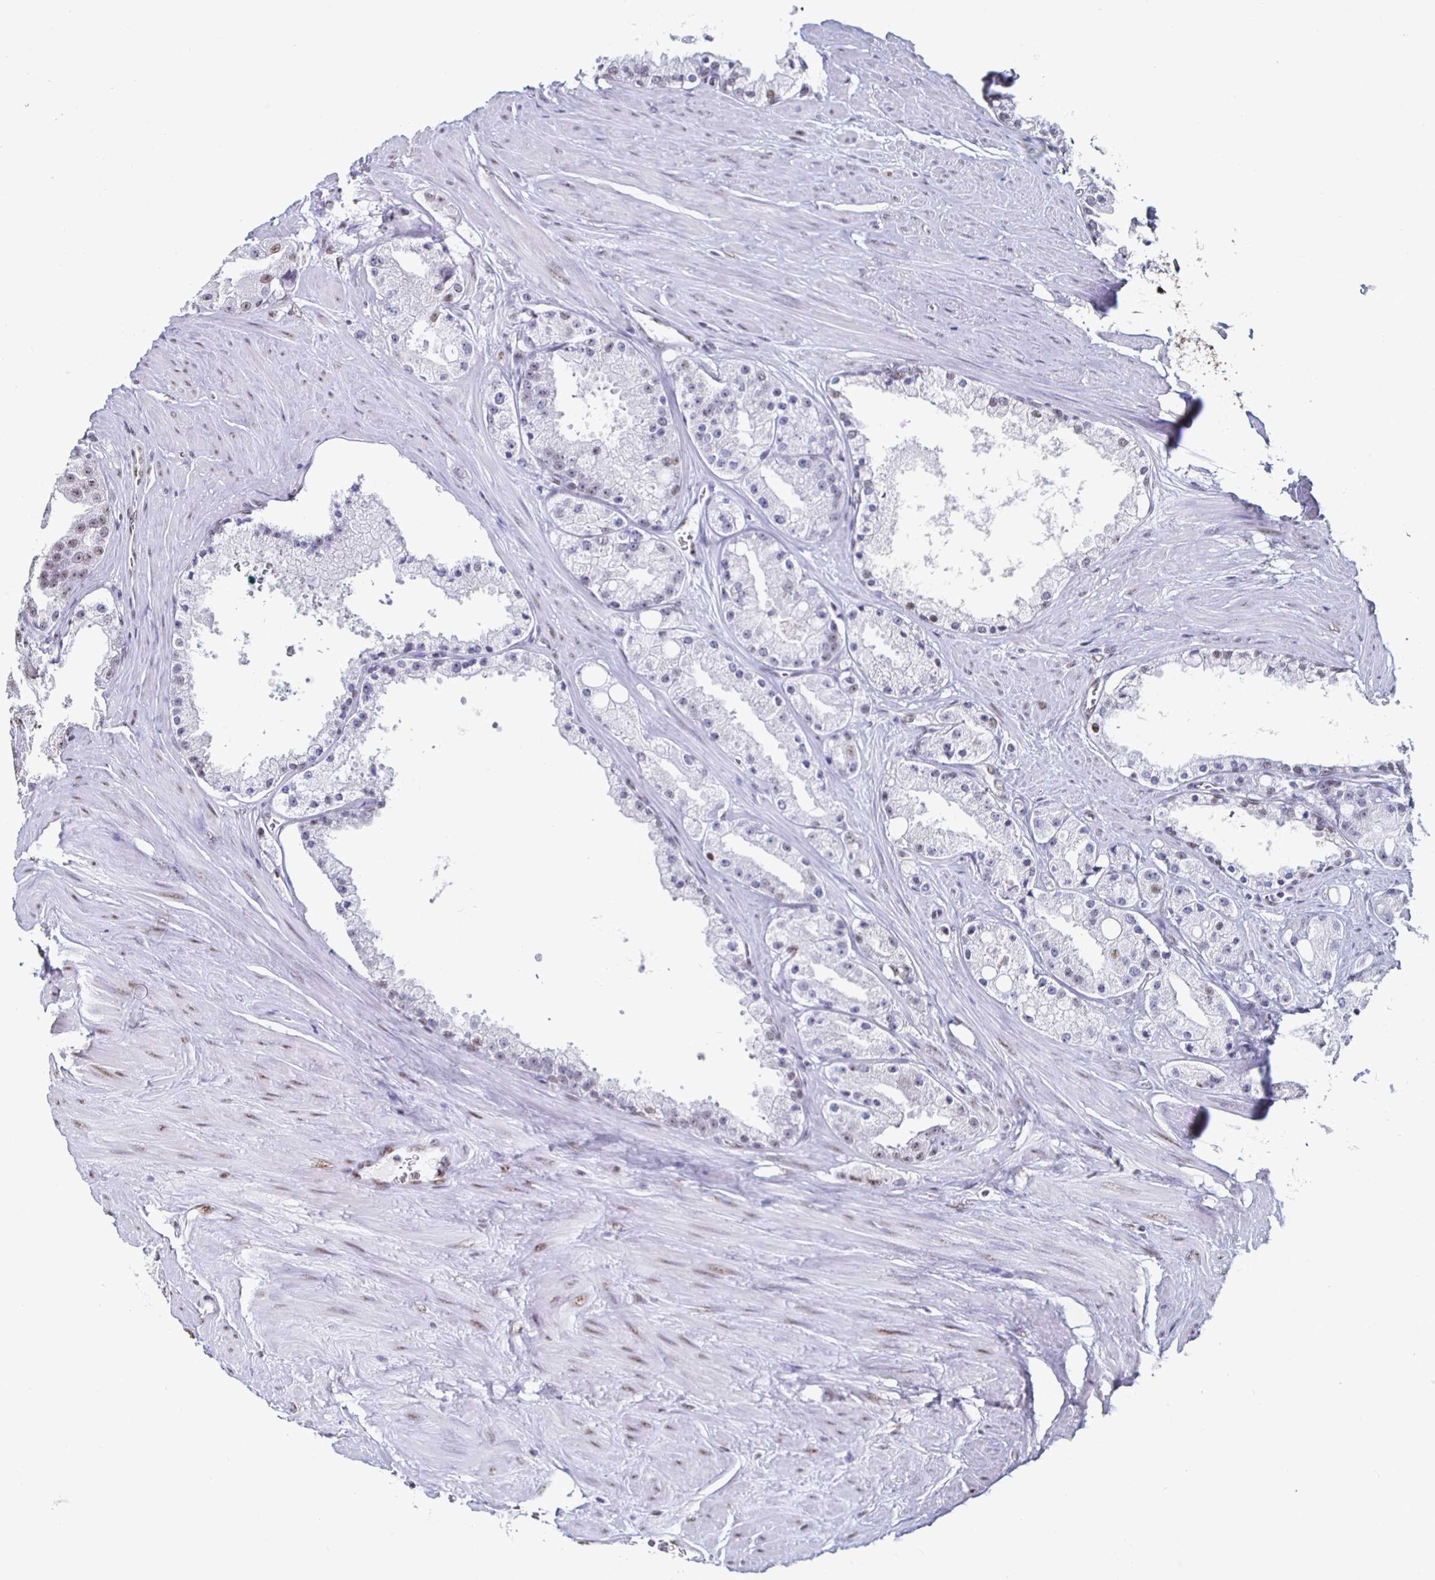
{"staining": {"intensity": "weak", "quantity": "25%-75%", "location": "nuclear"}, "tissue": "prostate cancer", "cell_type": "Tumor cells", "image_type": "cancer", "snomed": [{"axis": "morphology", "description": "Adenocarcinoma, High grade"}, {"axis": "topography", "description": "Prostate"}], "caption": "Adenocarcinoma (high-grade) (prostate) stained for a protein shows weak nuclear positivity in tumor cells. The staining is performed using DAB brown chromogen to label protein expression. The nuclei are counter-stained blue using hematoxylin.", "gene": "DDX39B", "patient": {"sex": "male", "age": 66}}